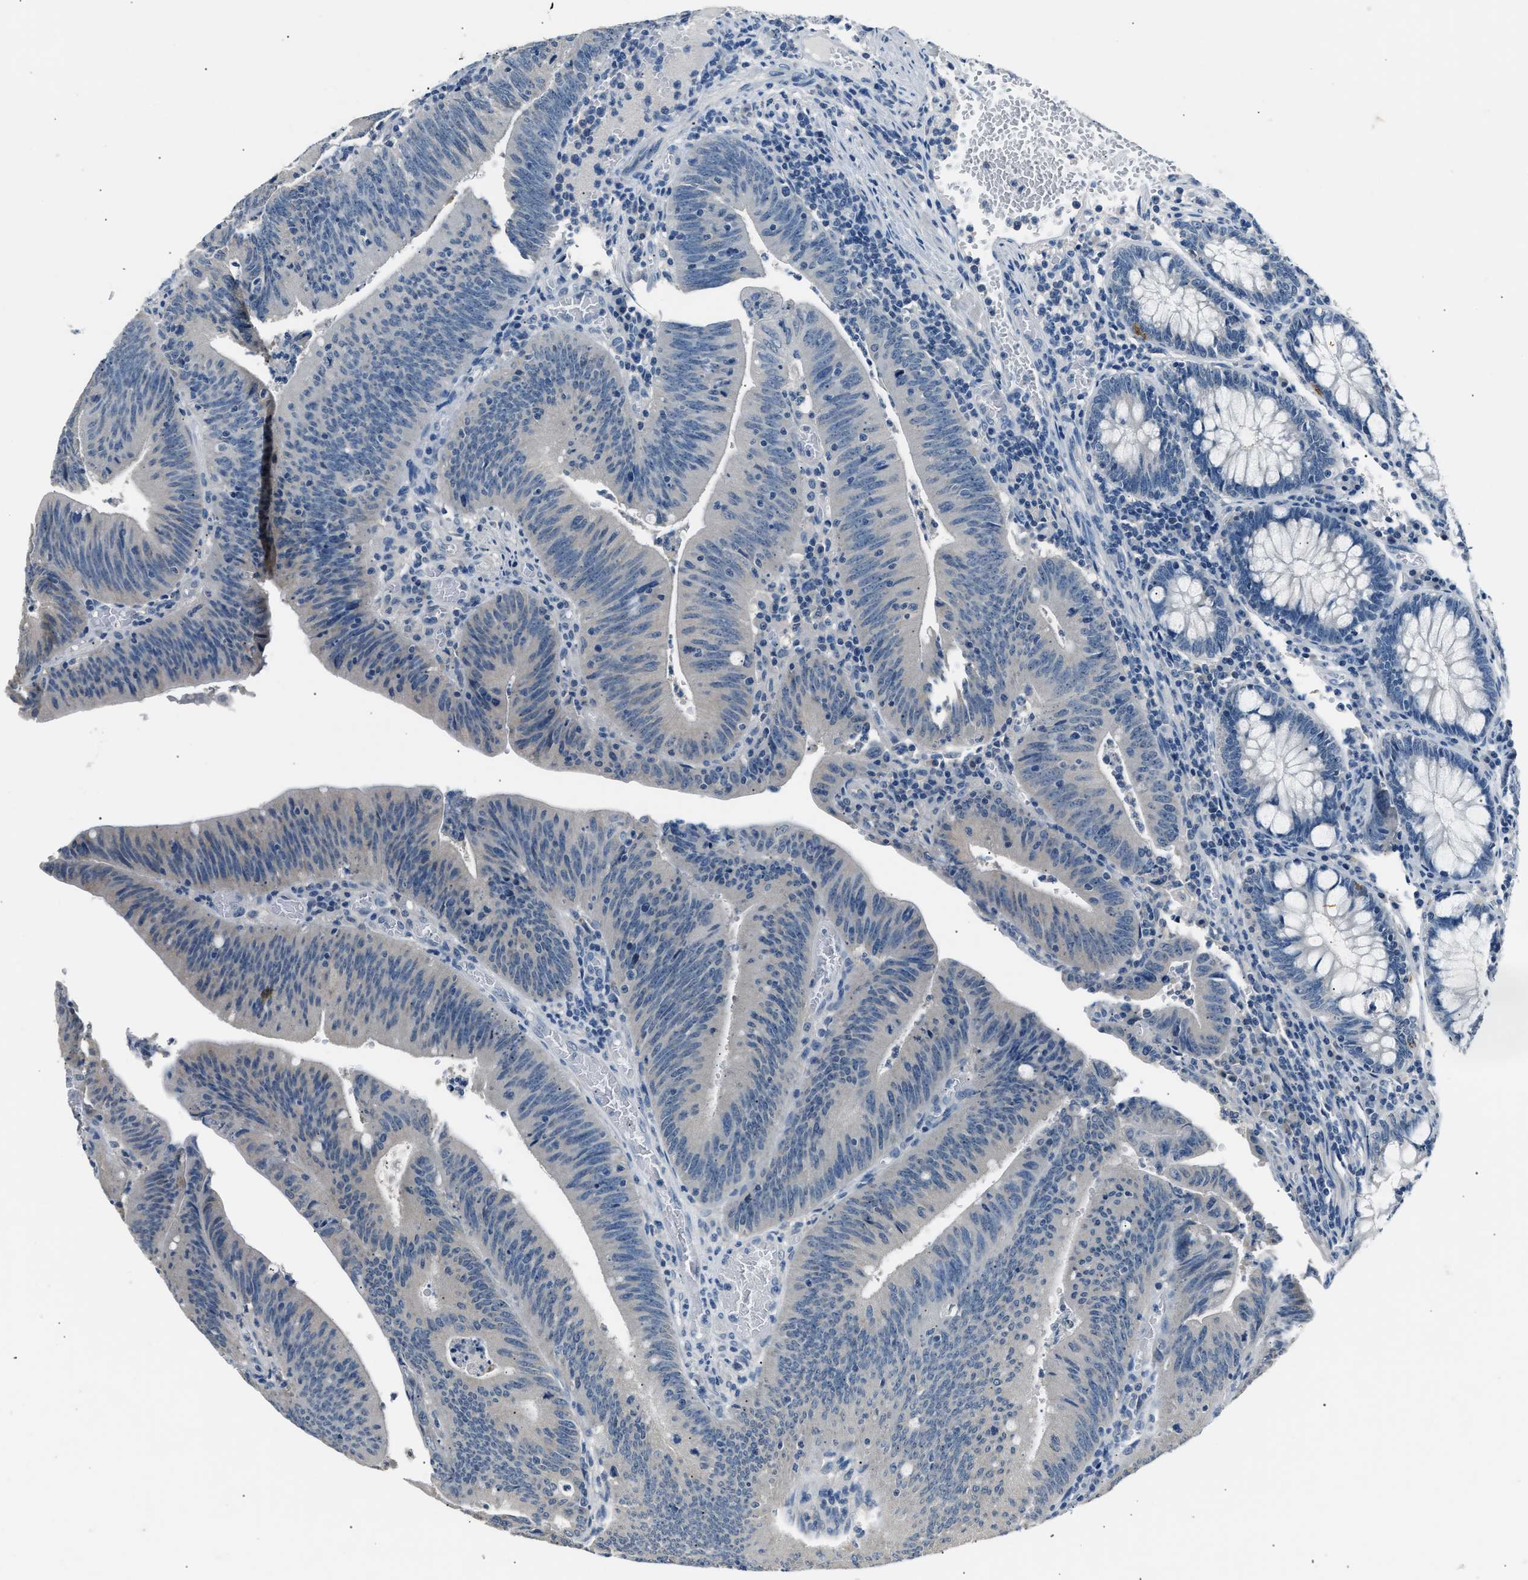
{"staining": {"intensity": "negative", "quantity": "none", "location": "none"}, "tissue": "colorectal cancer", "cell_type": "Tumor cells", "image_type": "cancer", "snomed": [{"axis": "morphology", "description": "Normal tissue, NOS"}, {"axis": "morphology", "description": "Adenocarcinoma, NOS"}, {"axis": "topography", "description": "Rectum"}], "caption": "Colorectal adenocarcinoma stained for a protein using immunohistochemistry shows no positivity tumor cells.", "gene": "INHA", "patient": {"sex": "female", "age": 66}}